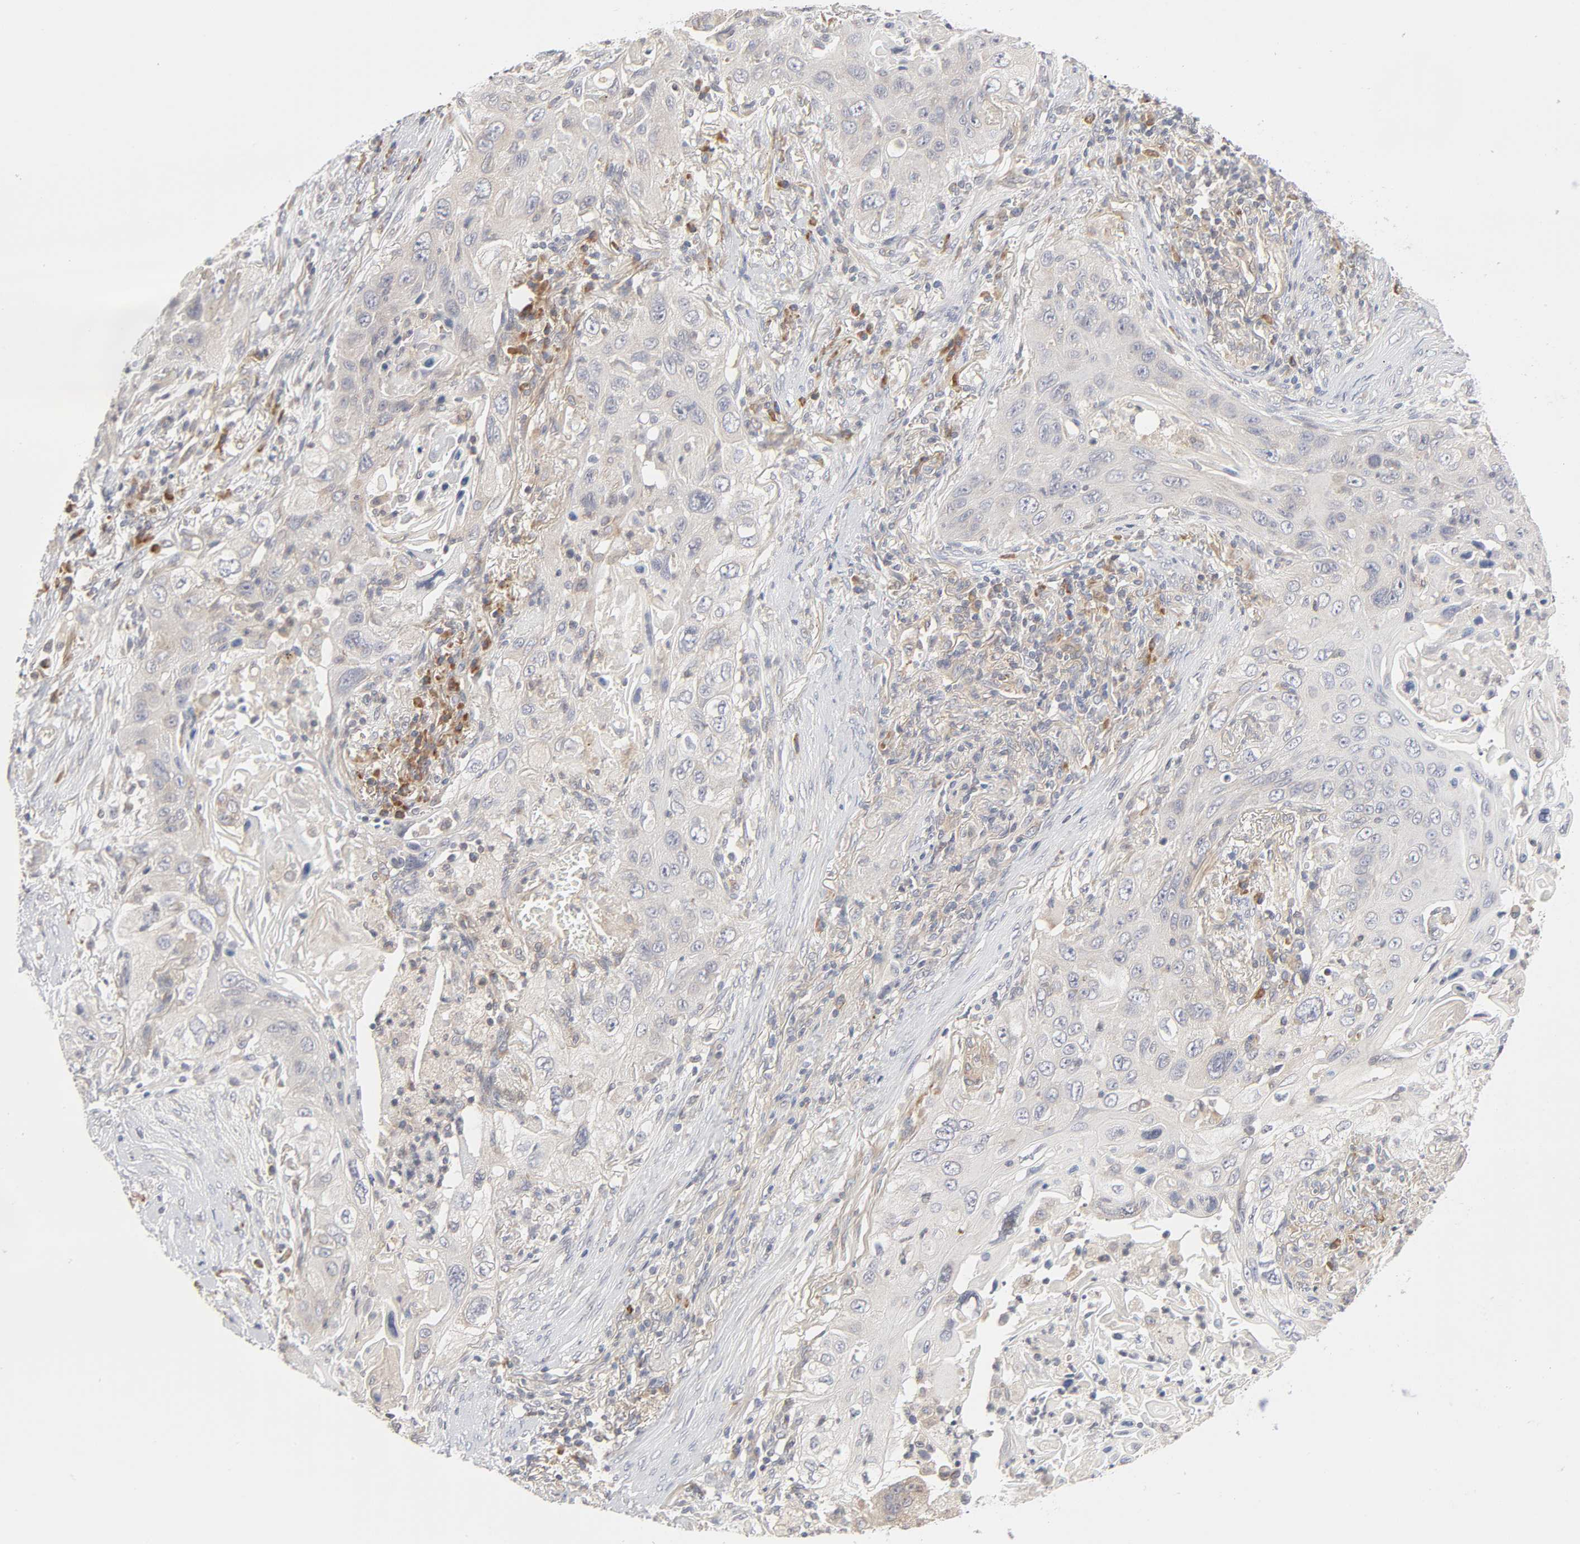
{"staining": {"intensity": "weak", "quantity": "25%-75%", "location": "cytoplasmic/membranous"}, "tissue": "lung cancer", "cell_type": "Tumor cells", "image_type": "cancer", "snomed": [{"axis": "morphology", "description": "Squamous cell carcinoma, NOS"}, {"axis": "topography", "description": "Lung"}], "caption": "DAB (3,3'-diaminobenzidine) immunohistochemical staining of human lung squamous cell carcinoma reveals weak cytoplasmic/membranous protein positivity in approximately 25%-75% of tumor cells. (brown staining indicates protein expression, while blue staining denotes nuclei).", "gene": "IL4R", "patient": {"sex": "female", "age": 67}}